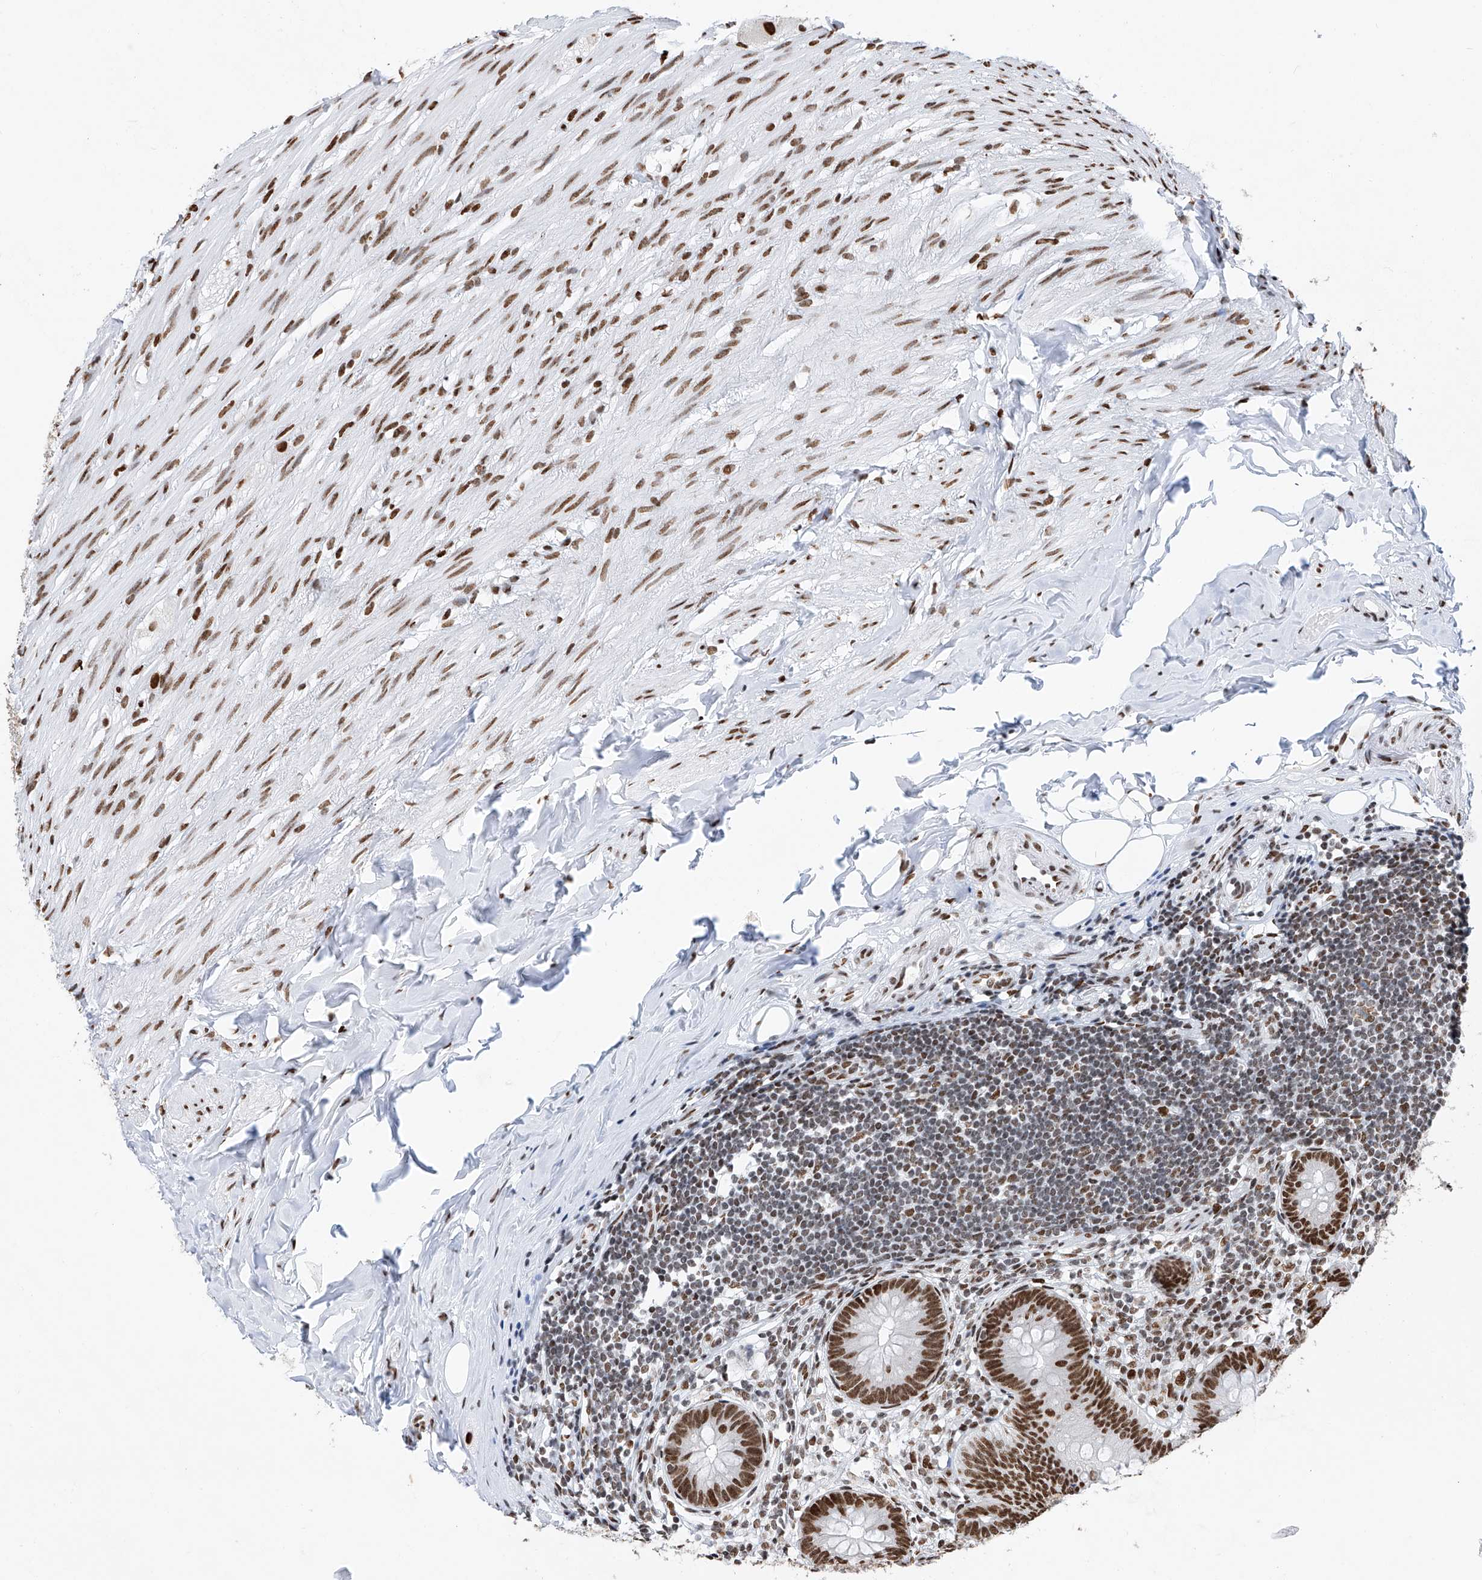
{"staining": {"intensity": "strong", "quantity": ">75%", "location": "nuclear"}, "tissue": "appendix", "cell_type": "Glandular cells", "image_type": "normal", "snomed": [{"axis": "morphology", "description": "Normal tissue, NOS"}, {"axis": "topography", "description": "Appendix"}], "caption": "DAB immunohistochemical staining of normal appendix shows strong nuclear protein positivity in approximately >75% of glandular cells.", "gene": "SRSF6", "patient": {"sex": "female", "age": 62}}